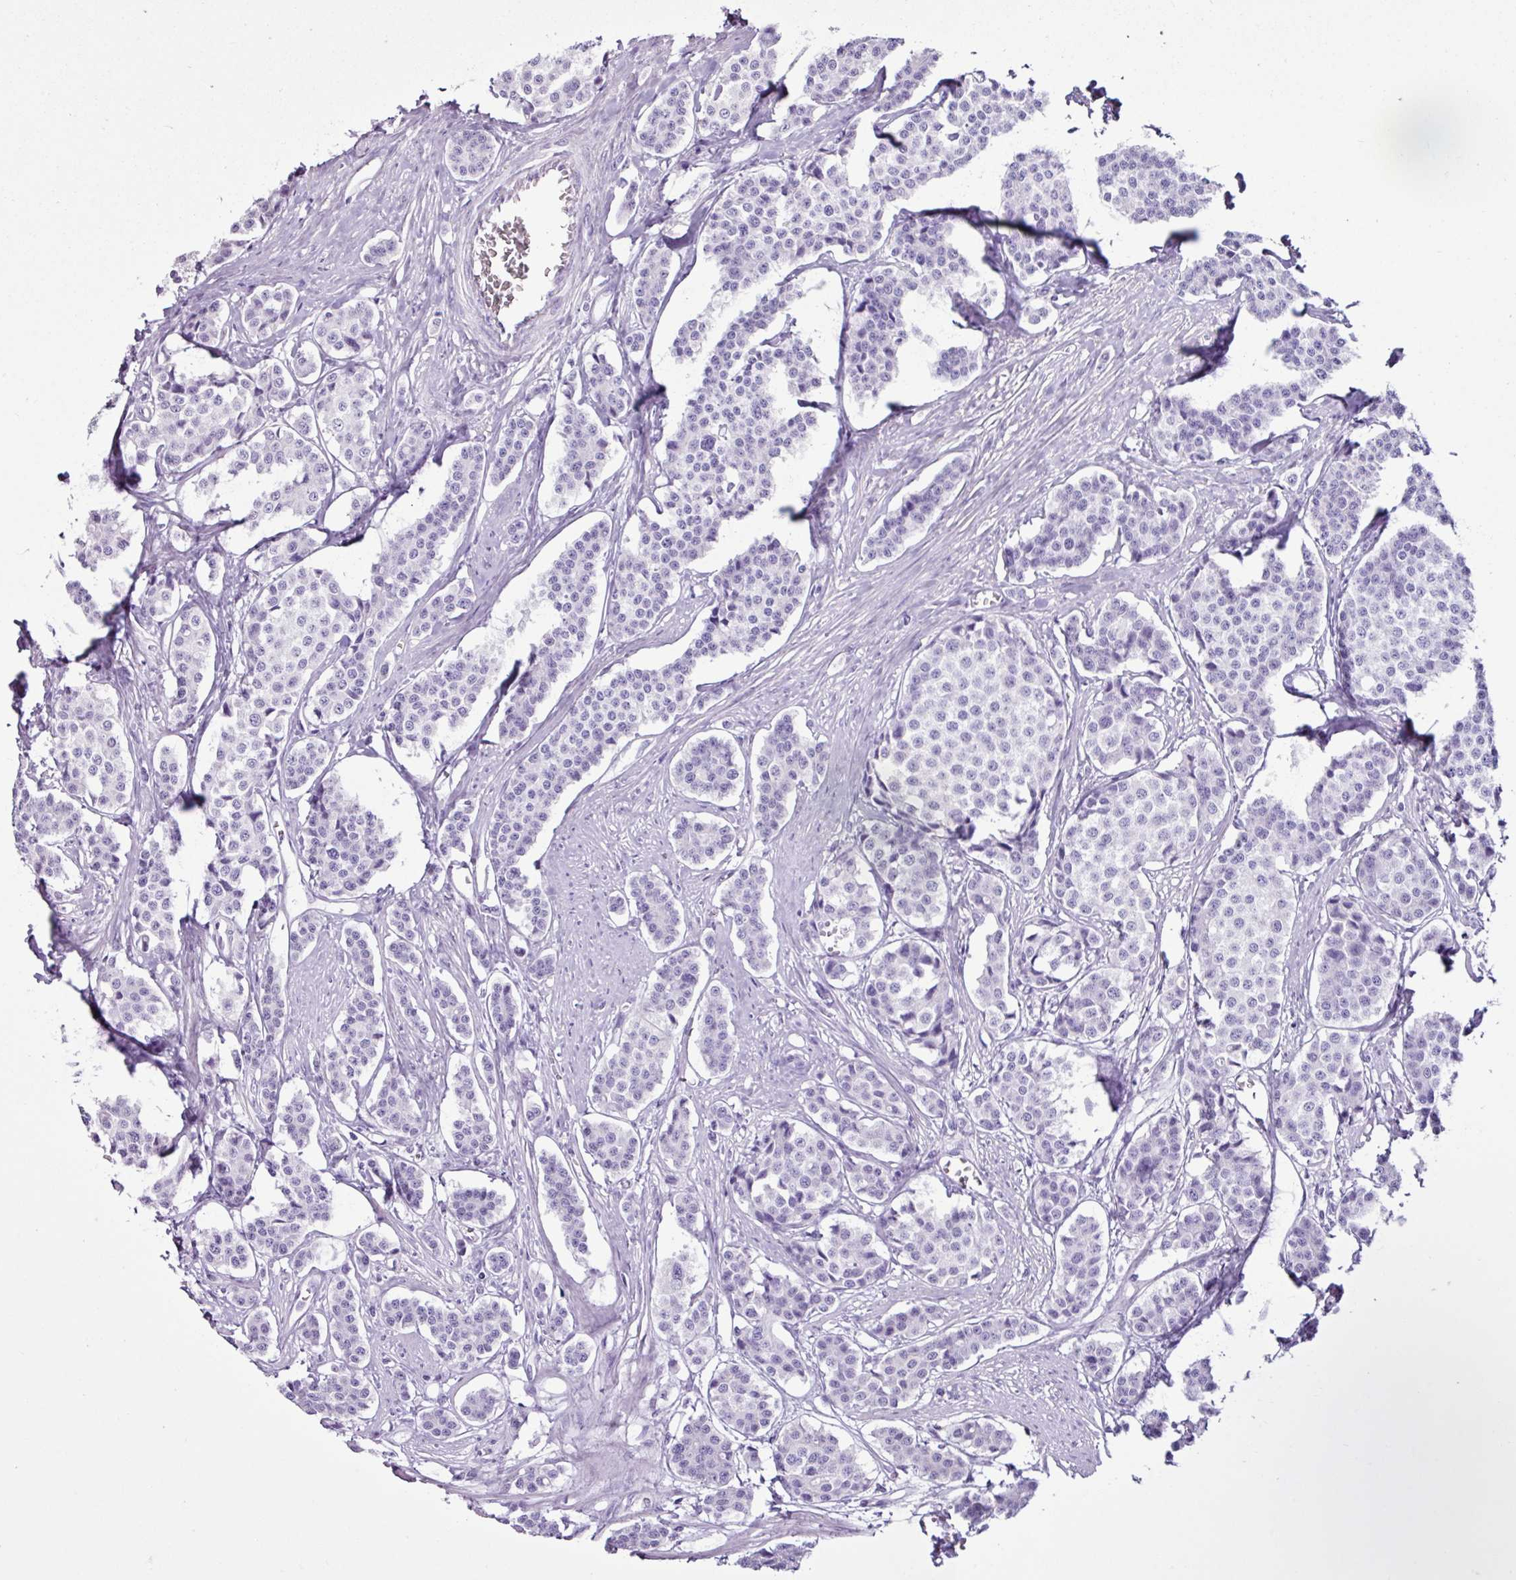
{"staining": {"intensity": "negative", "quantity": "none", "location": "none"}, "tissue": "carcinoid", "cell_type": "Tumor cells", "image_type": "cancer", "snomed": [{"axis": "morphology", "description": "Carcinoid, malignant, NOS"}, {"axis": "topography", "description": "Small intestine"}], "caption": "Micrograph shows no protein staining in tumor cells of carcinoid (malignant) tissue.", "gene": "PGR", "patient": {"sex": "male", "age": 60}}